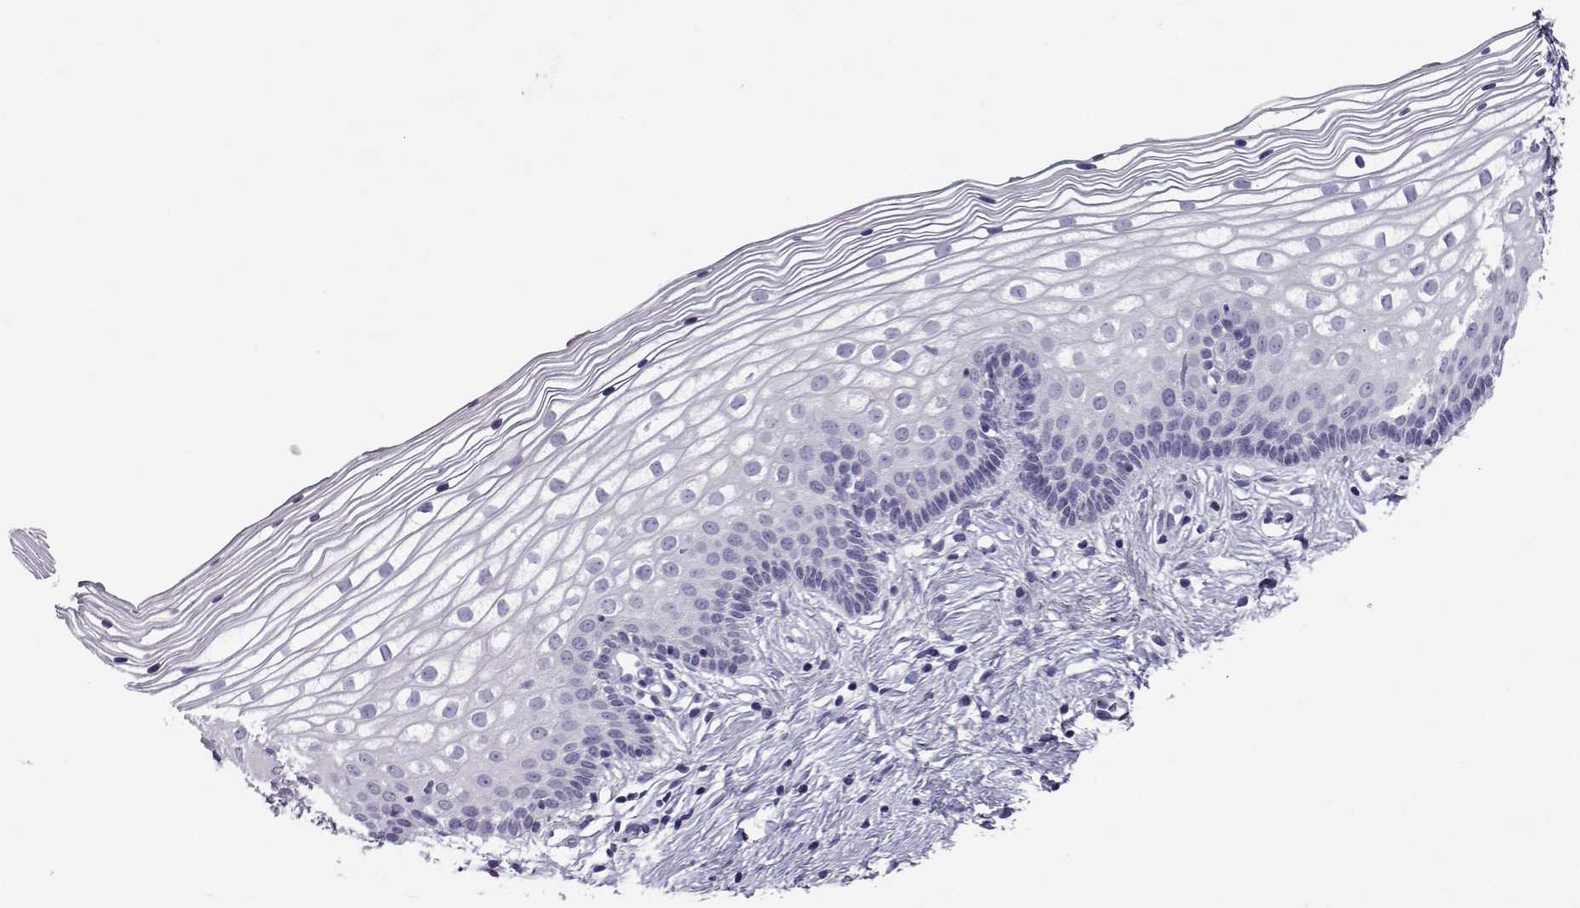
{"staining": {"intensity": "negative", "quantity": "none", "location": "none"}, "tissue": "vagina", "cell_type": "Squamous epithelial cells", "image_type": "normal", "snomed": [{"axis": "morphology", "description": "Normal tissue, NOS"}, {"axis": "topography", "description": "Vagina"}], "caption": "Squamous epithelial cells show no significant protein expression in benign vagina. Brightfield microscopy of immunohistochemistry stained with DAB (brown) and hematoxylin (blue), captured at high magnification.", "gene": "GRIK4", "patient": {"sex": "female", "age": 36}}